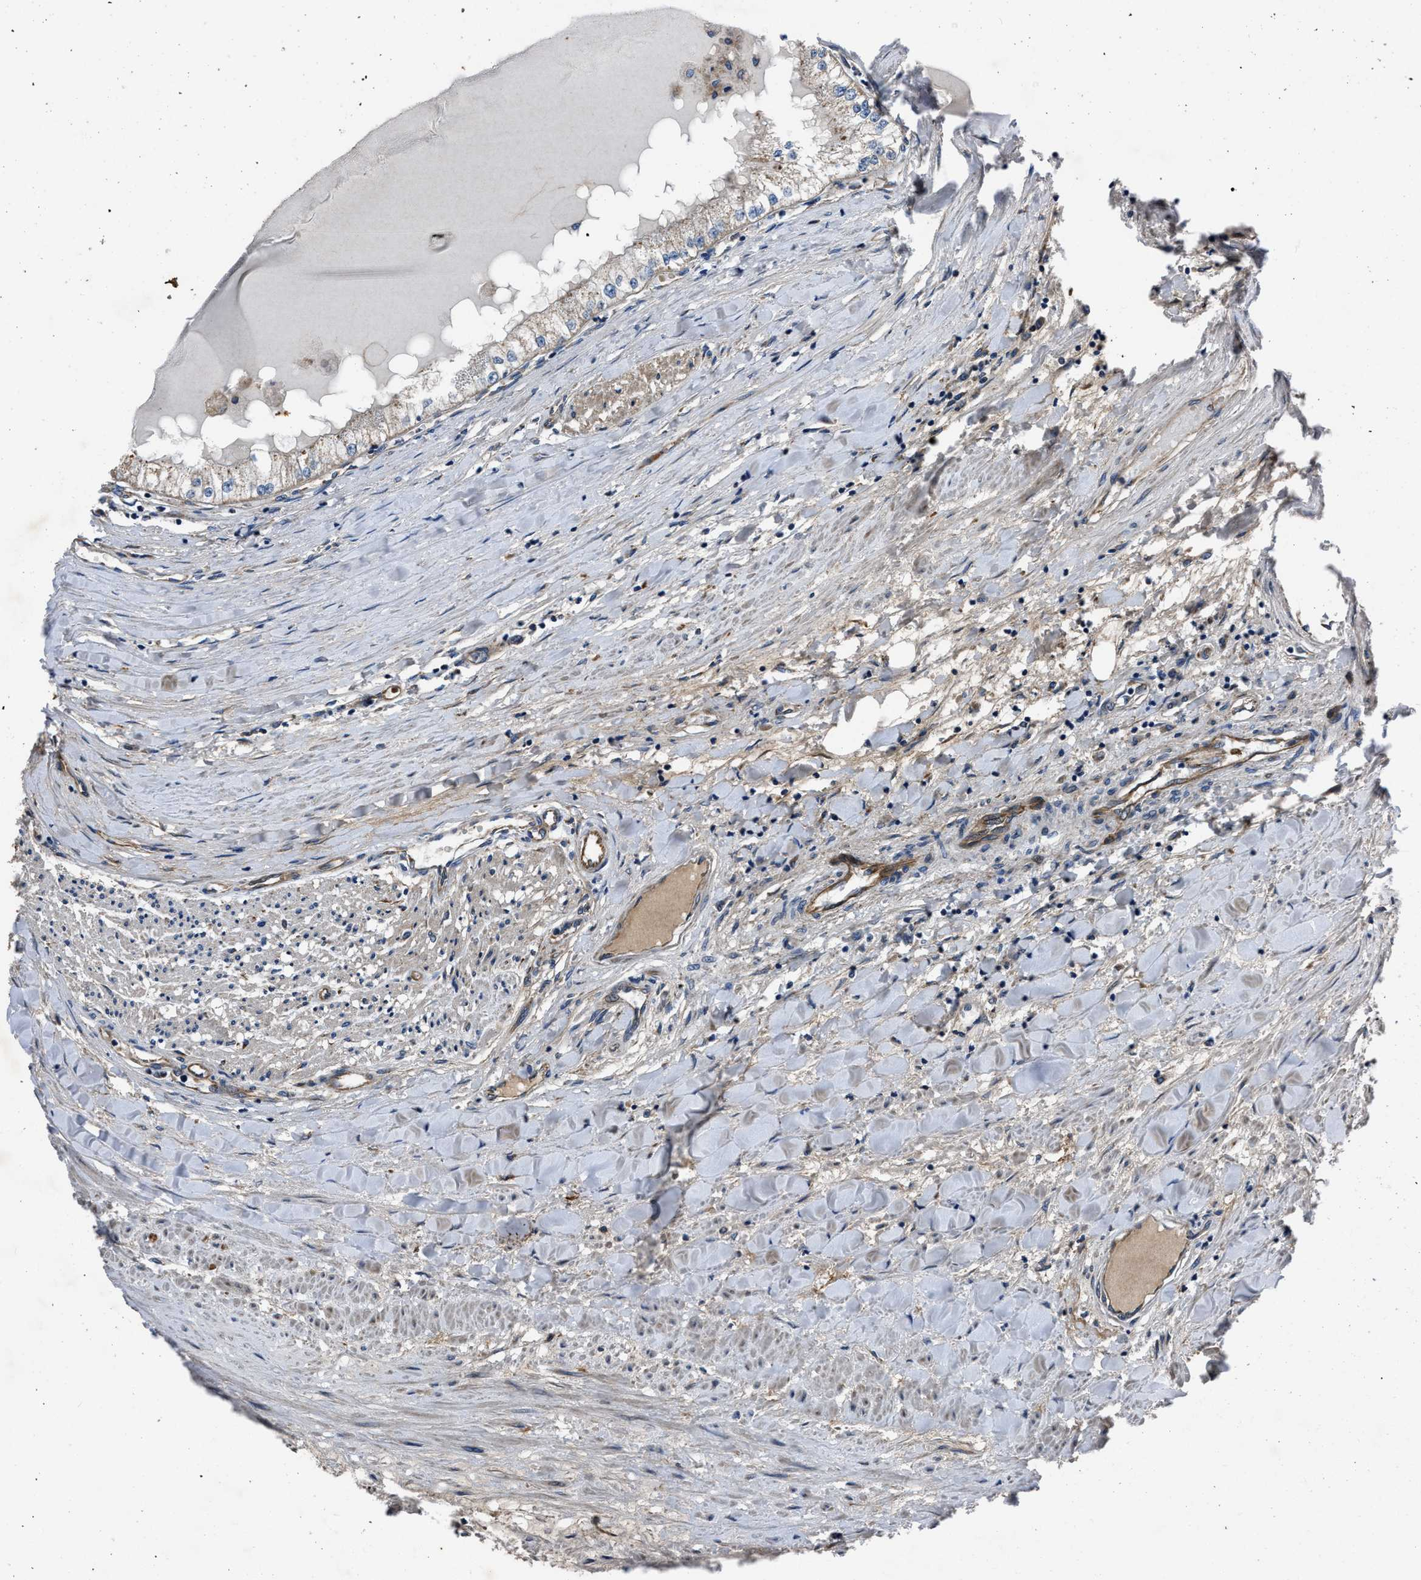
{"staining": {"intensity": "negative", "quantity": "none", "location": "none"}, "tissue": "renal cancer", "cell_type": "Tumor cells", "image_type": "cancer", "snomed": [{"axis": "morphology", "description": "Adenocarcinoma, NOS"}, {"axis": "topography", "description": "Kidney"}], "caption": "The micrograph reveals no staining of tumor cells in renal cancer (adenocarcinoma). The staining is performed using DAB brown chromogen with nuclei counter-stained in using hematoxylin.", "gene": "ERC1", "patient": {"sex": "male", "age": 68}}